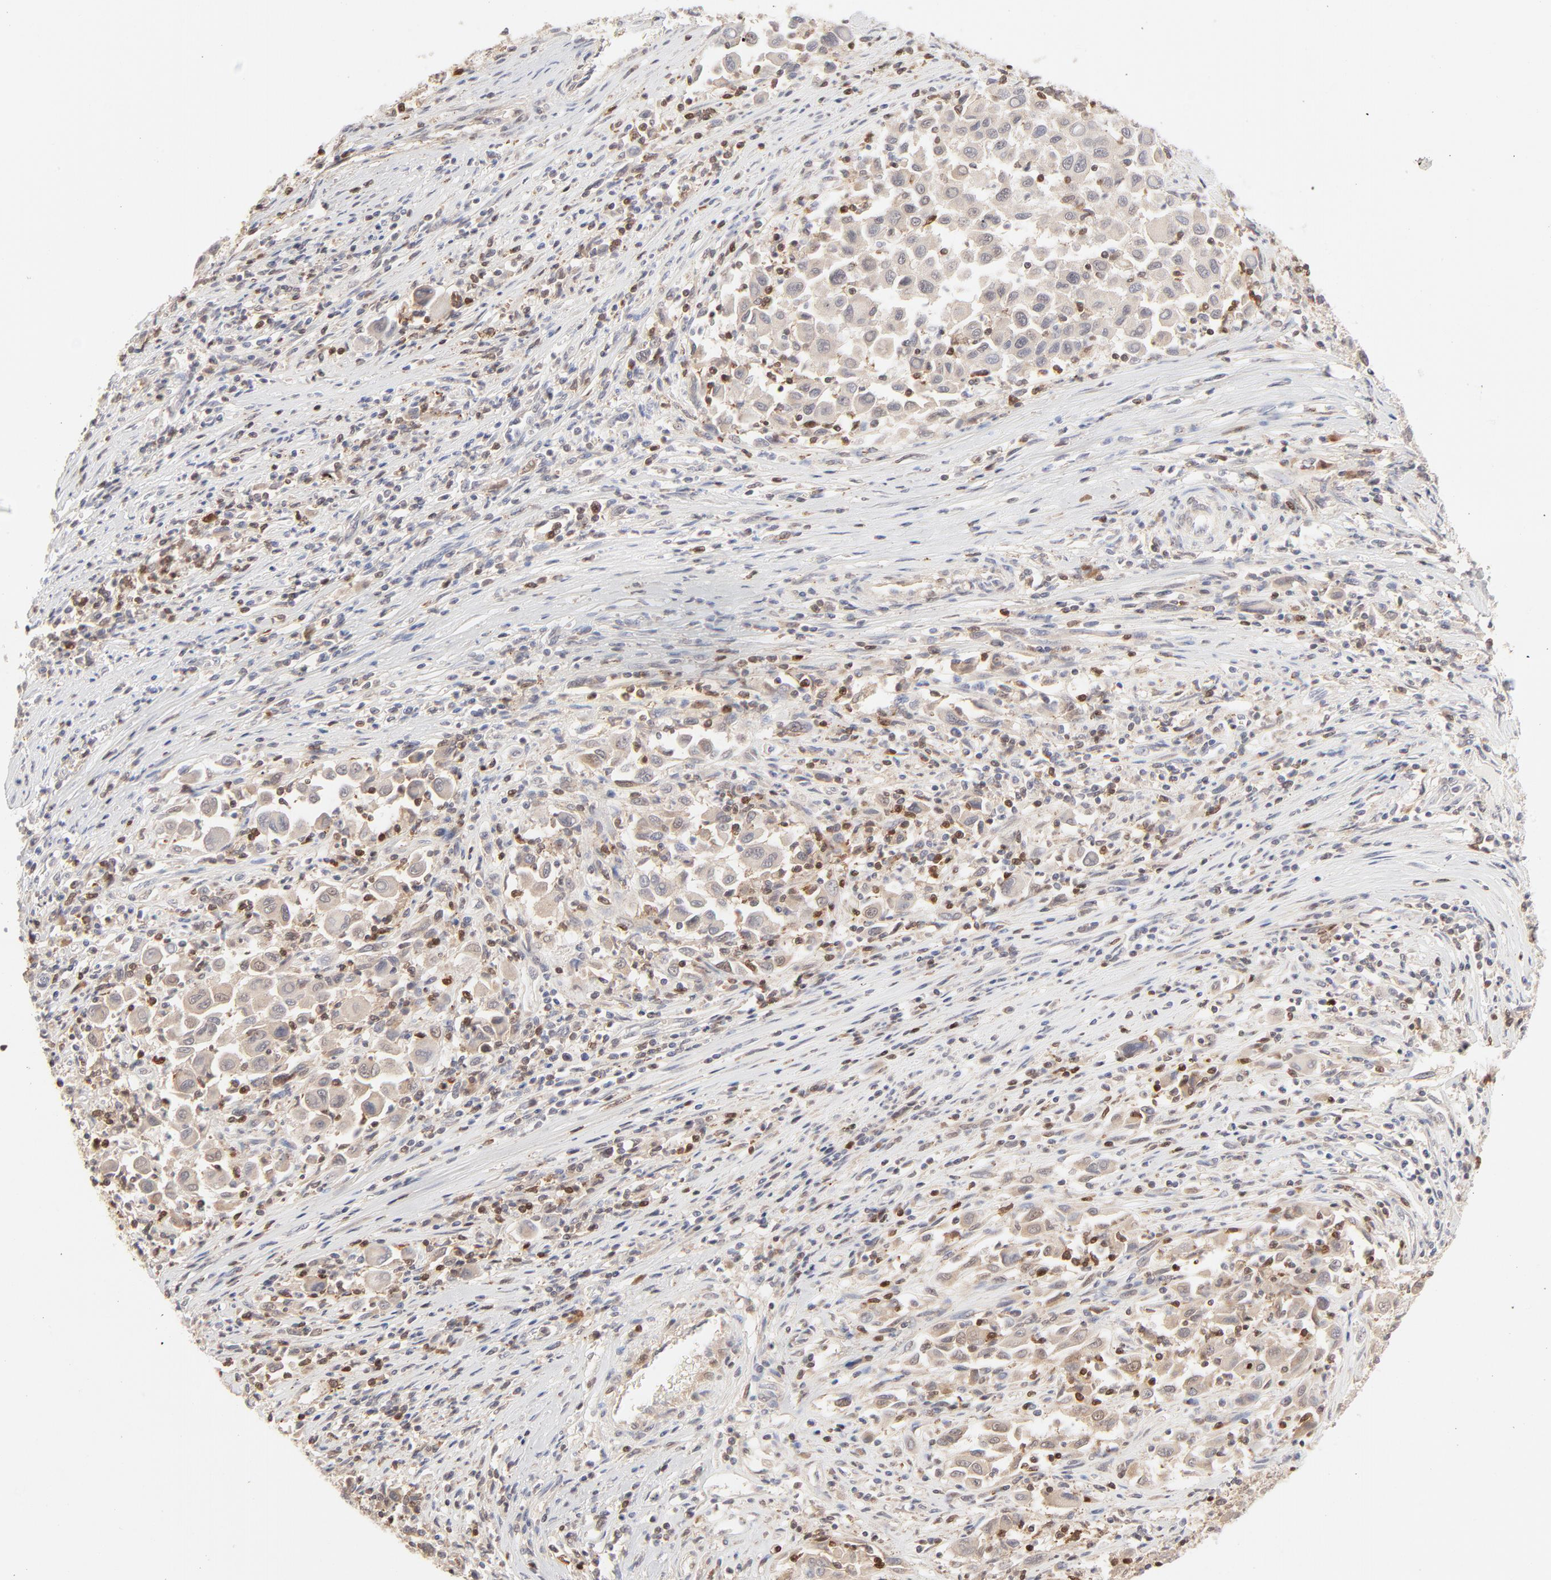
{"staining": {"intensity": "negative", "quantity": "none", "location": "none"}, "tissue": "melanoma", "cell_type": "Tumor cells", "image_type": "cancer", "snomed": [{"axis": "morphology", "description": "Malignant melanoma, Metastatic site"}, {"axis": "topography", "description": "Lymph node"}], "caption": "Tumor cells show no significant staining in melanoma. Brightfield microscopy of immunohistochemistry (IHC) stained with DAB (brown) and hematoxylin (blue), captured at high magnification.", "gene": "CDK6", "patient": {"sex": "male", "age": 61}}